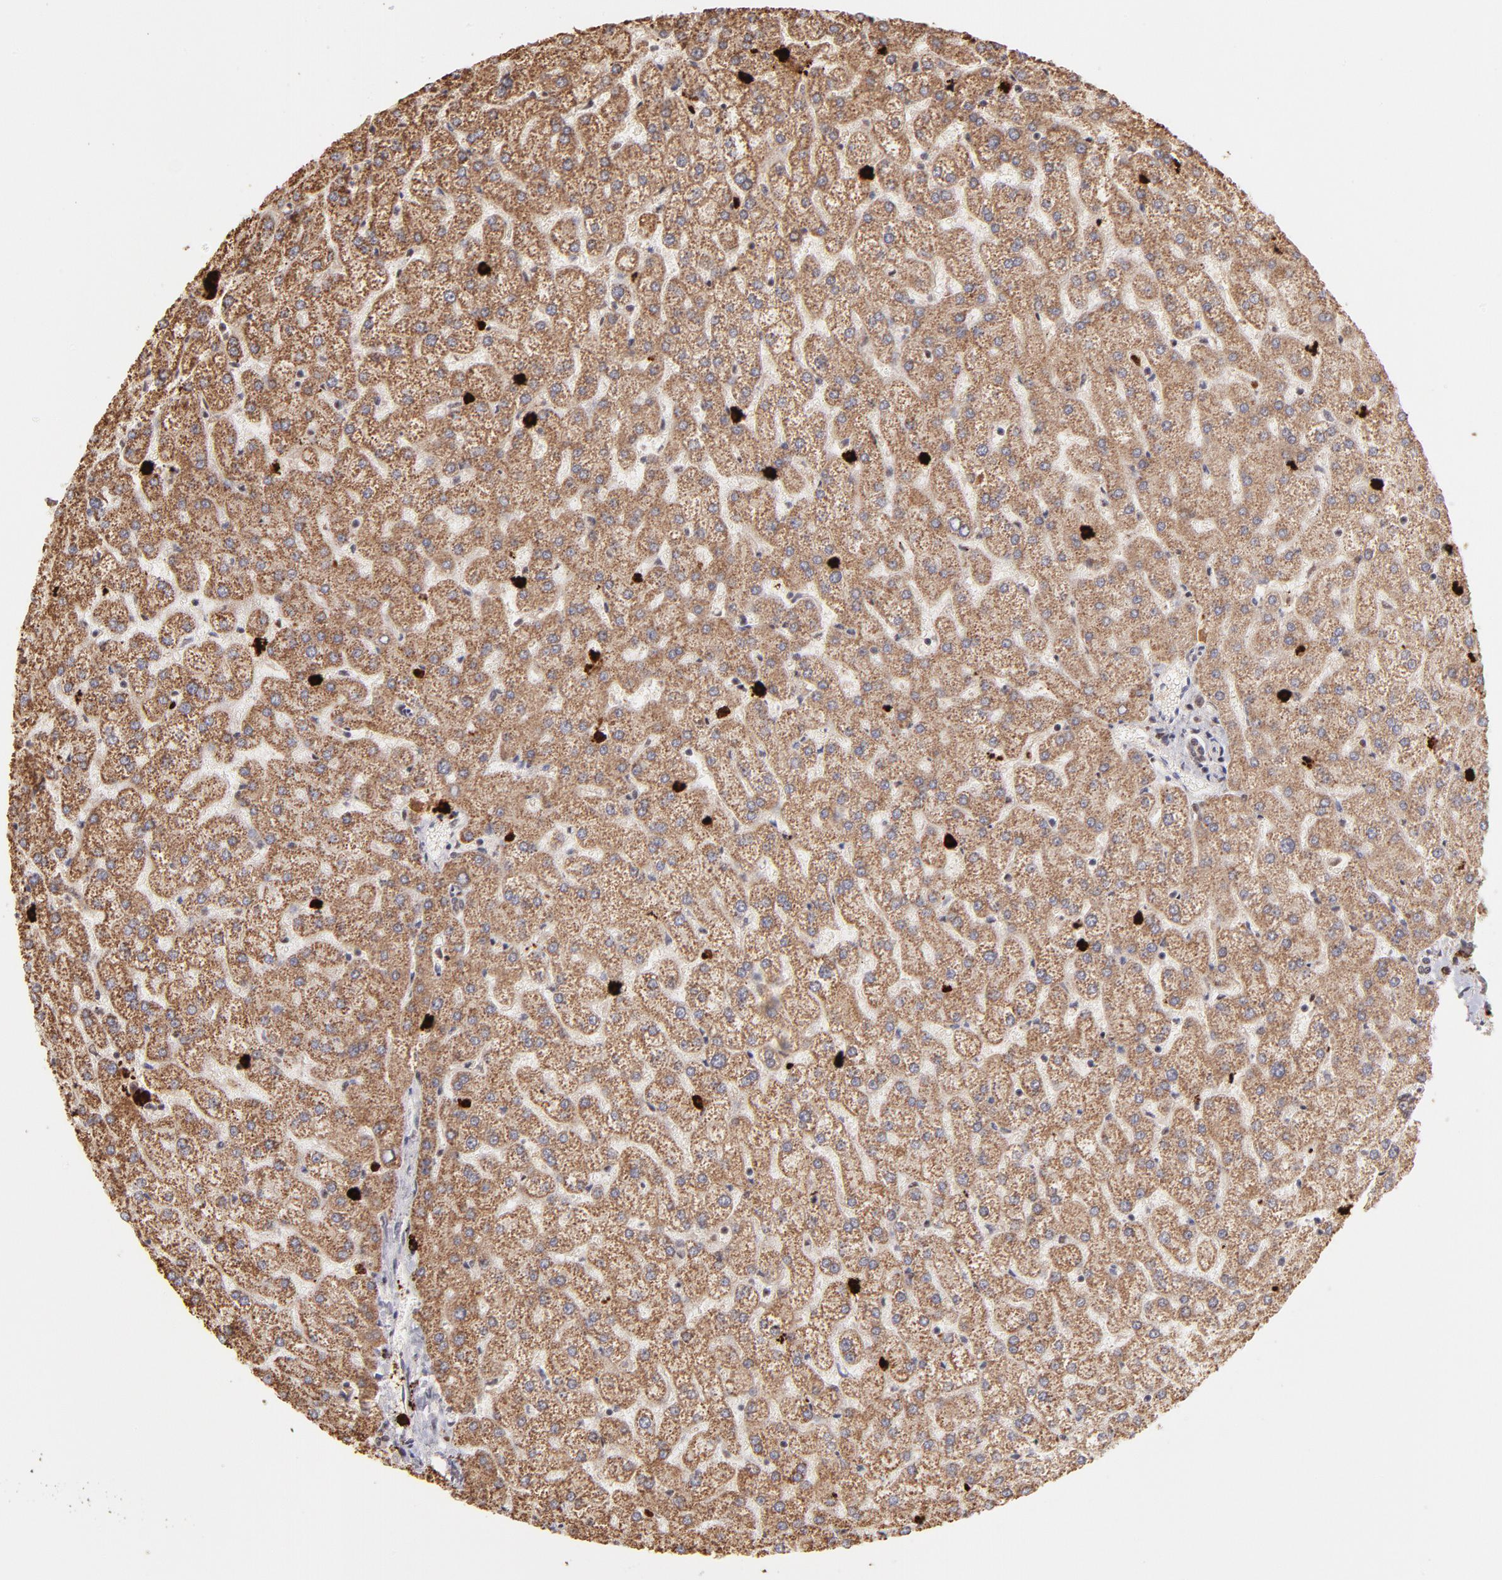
{"staining": {"intensity": "weak", "quantity": ">75%", "location": "cytoplasmic/membranous,nuclear"}, "tissue": "liver", "cell_type": "Cholangiocytes", "image_type": "normal", "snomed": [{"axis": "morphology", "description": "Normal tissue, NOS"}, {"axis": "topography", "description": "Liver"}], "caption": "Immunohistochemical staining of benign human liver demonstrates >75% levels of weak cytoplasmic/membranous,nuclear protein positivity in about >75% of cholangiocytes. (Brightfield microscopy of DAB IHC at high magnification).", "gene": "ZFX", "patient": {"sex": "female", "age": 32}}